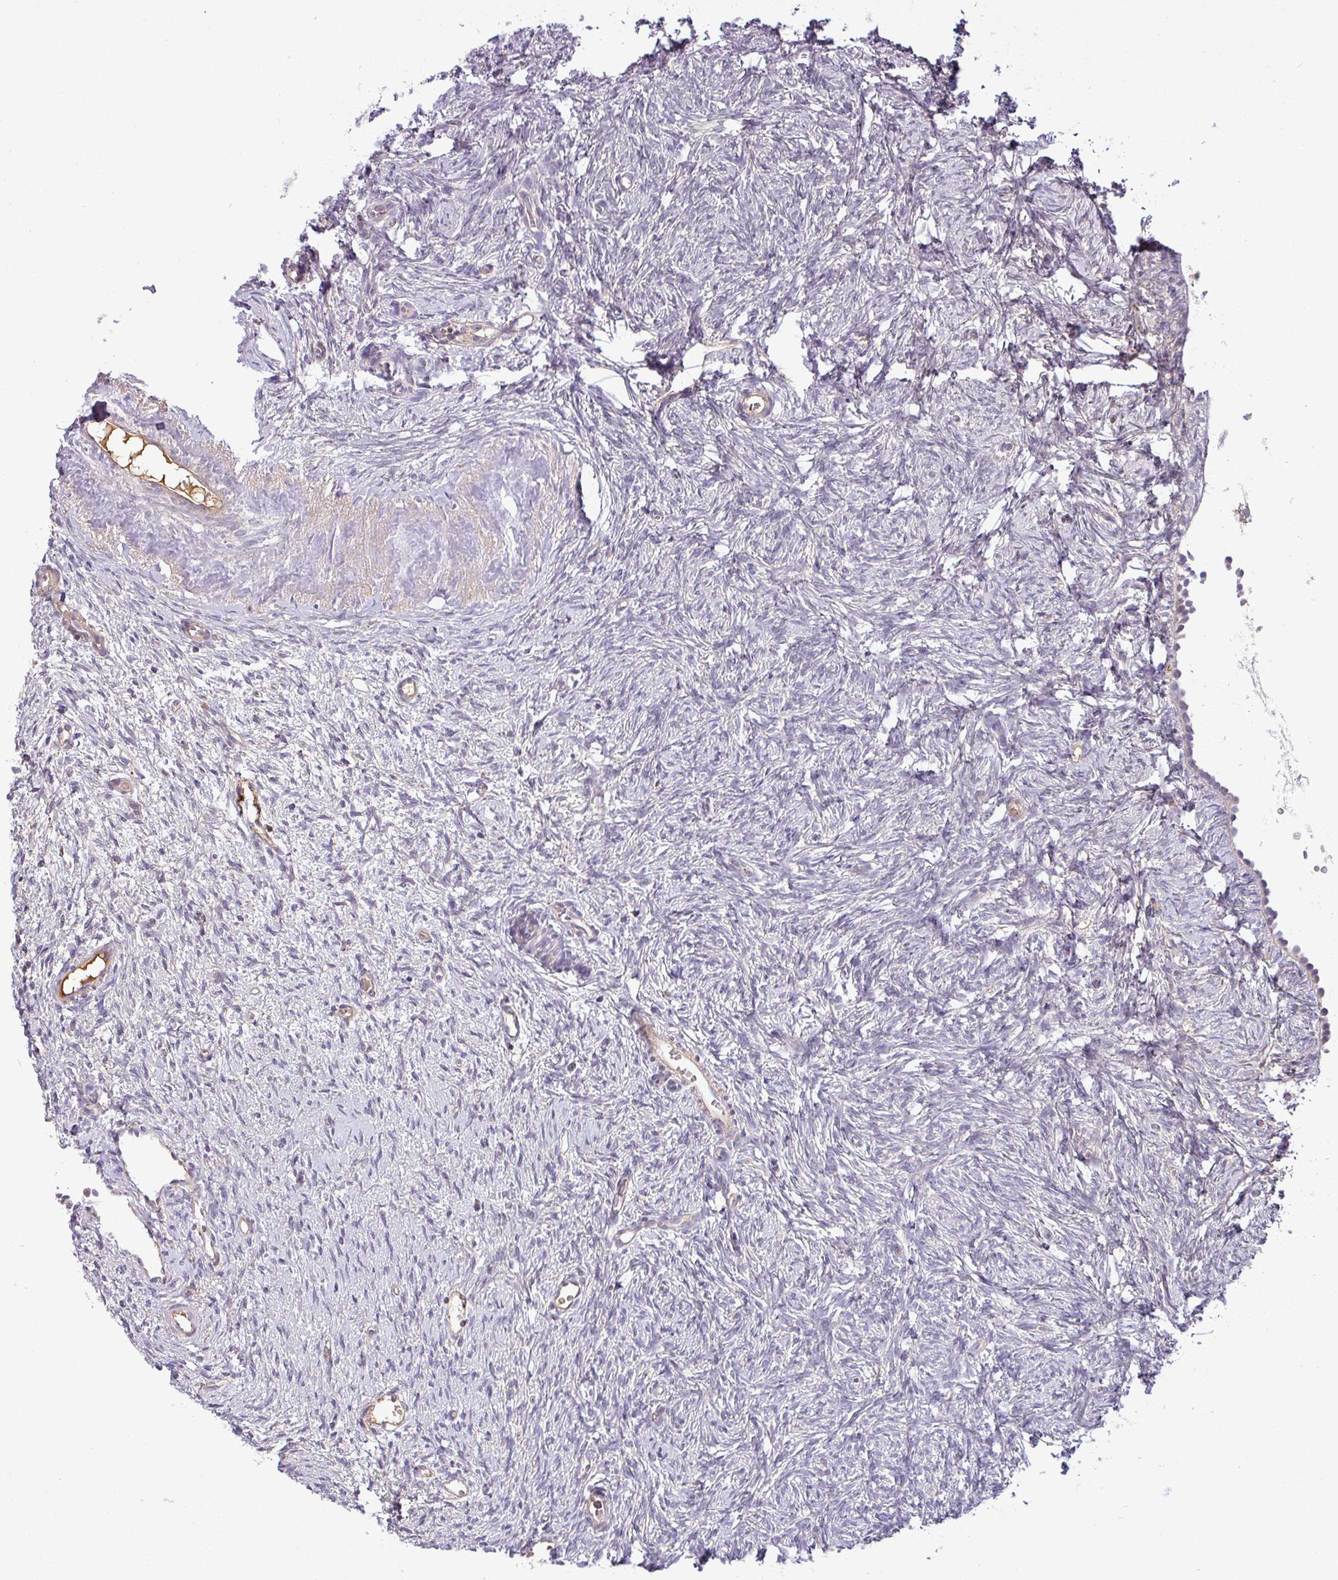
{"staining": {"intensity": "negative", "quantity": "none", "location": "none"}, "tissue": "ovary", "cell_type": "Ovarian stroma cells", "image_type": "normal", "snomed": [{"axis": "morphology", "description": "Normal tissue, NOS"}, {"axis": "topography", "description": "Ovary"}], "caption": "Micrograph shows no protein staining in ovarian stroma cells of normal ovary.", "gene": "APOM", "patient": {"sex": "female", "age": 51}}